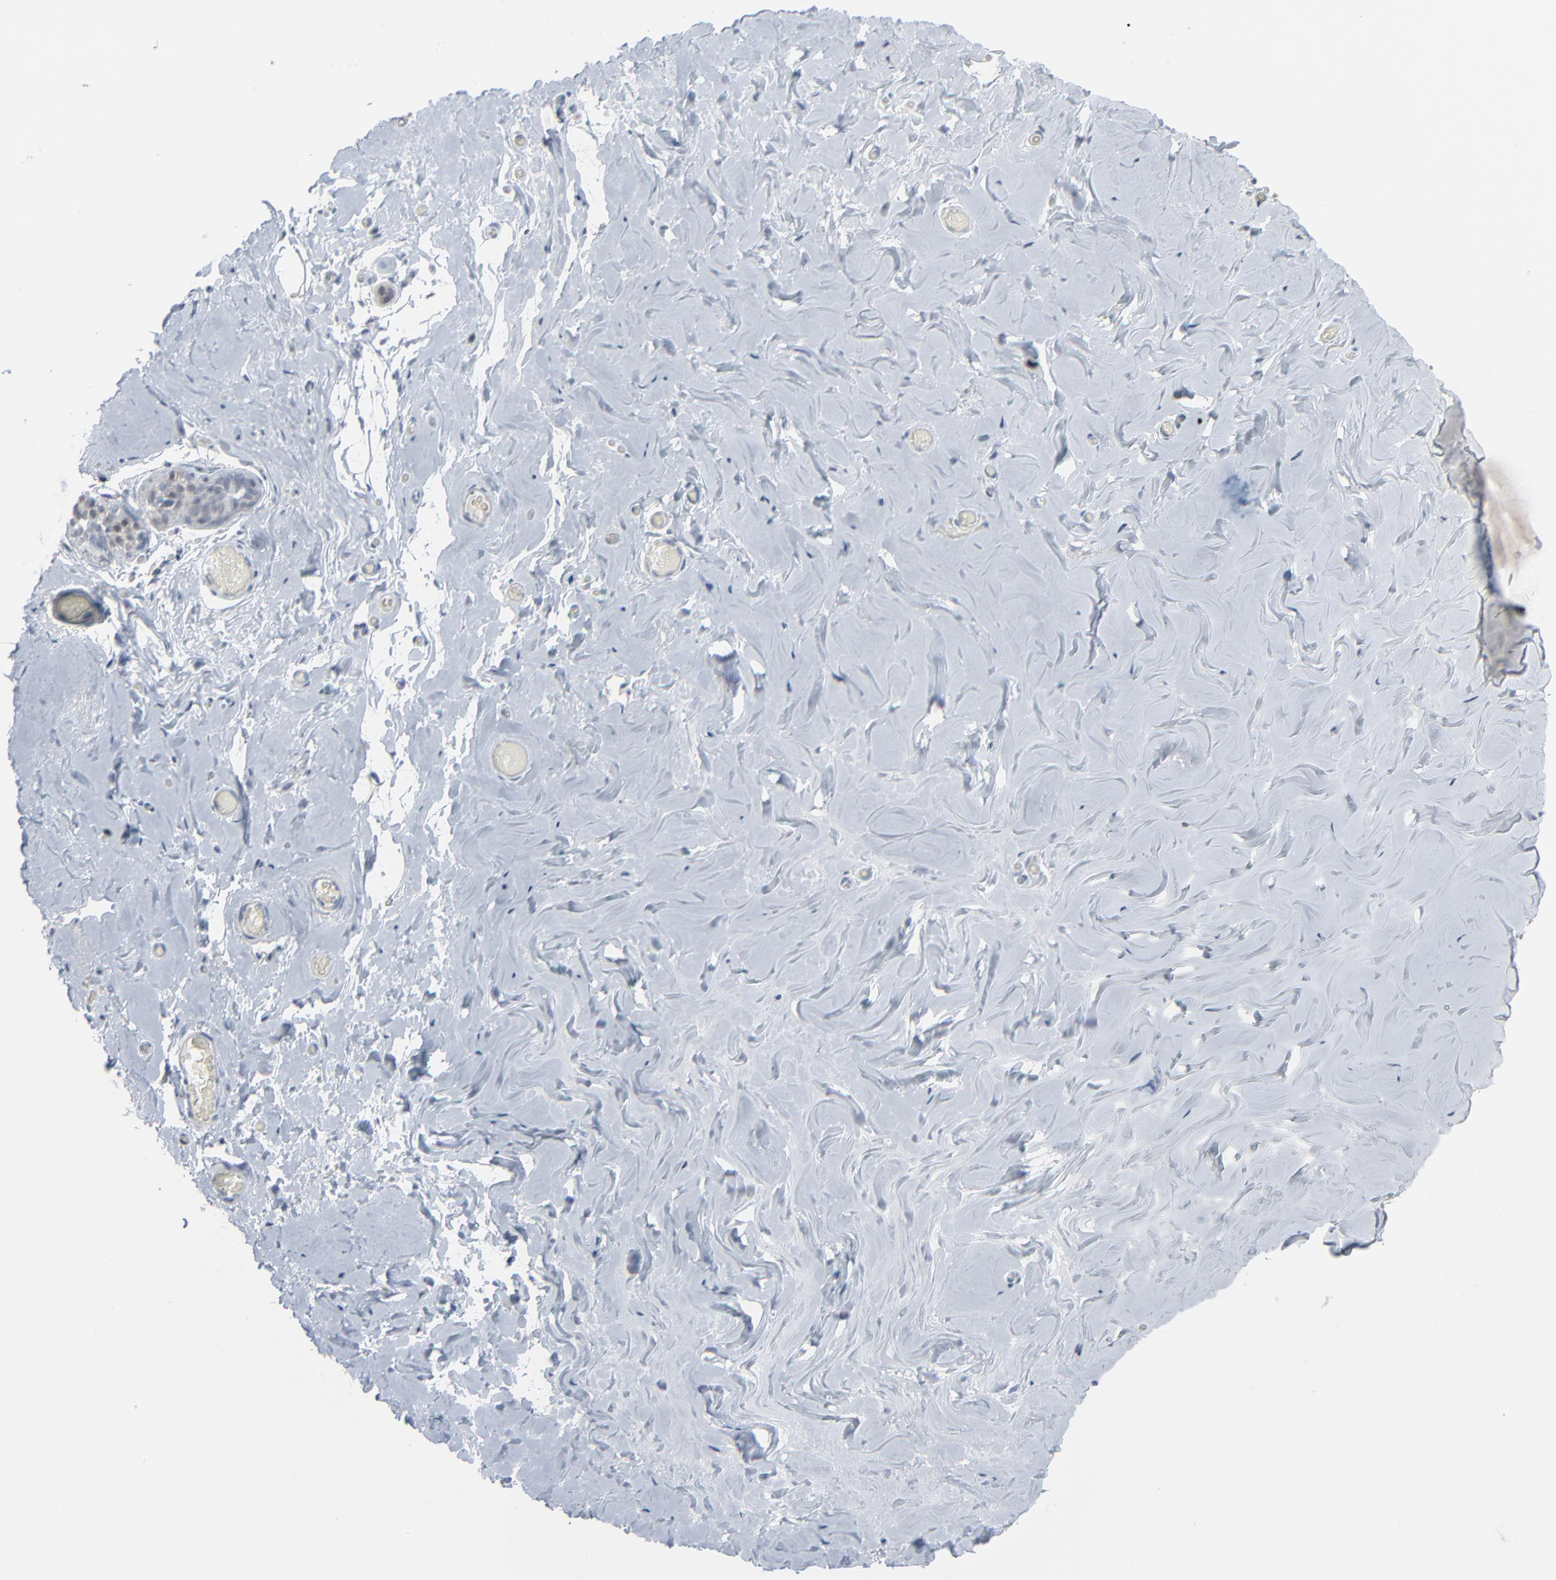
{"staining": {"intensity": "negative", "quantity": "none", "location": "none"}, "tissue": "breast", "cell_type": "Adipocytes", "image_type": "normal", "snomed": [{"axis": "morphology", "description": "Normal tissue, NOS"}, {"axis": "topography", "description": "Breast"}], "caption": "High power microscopy histopathology image of an IHC image of normal breast, revealing no significant staining in adipocytes.", "gene": "SAGE1", "patient": {"sex": "female", "age": 75}}